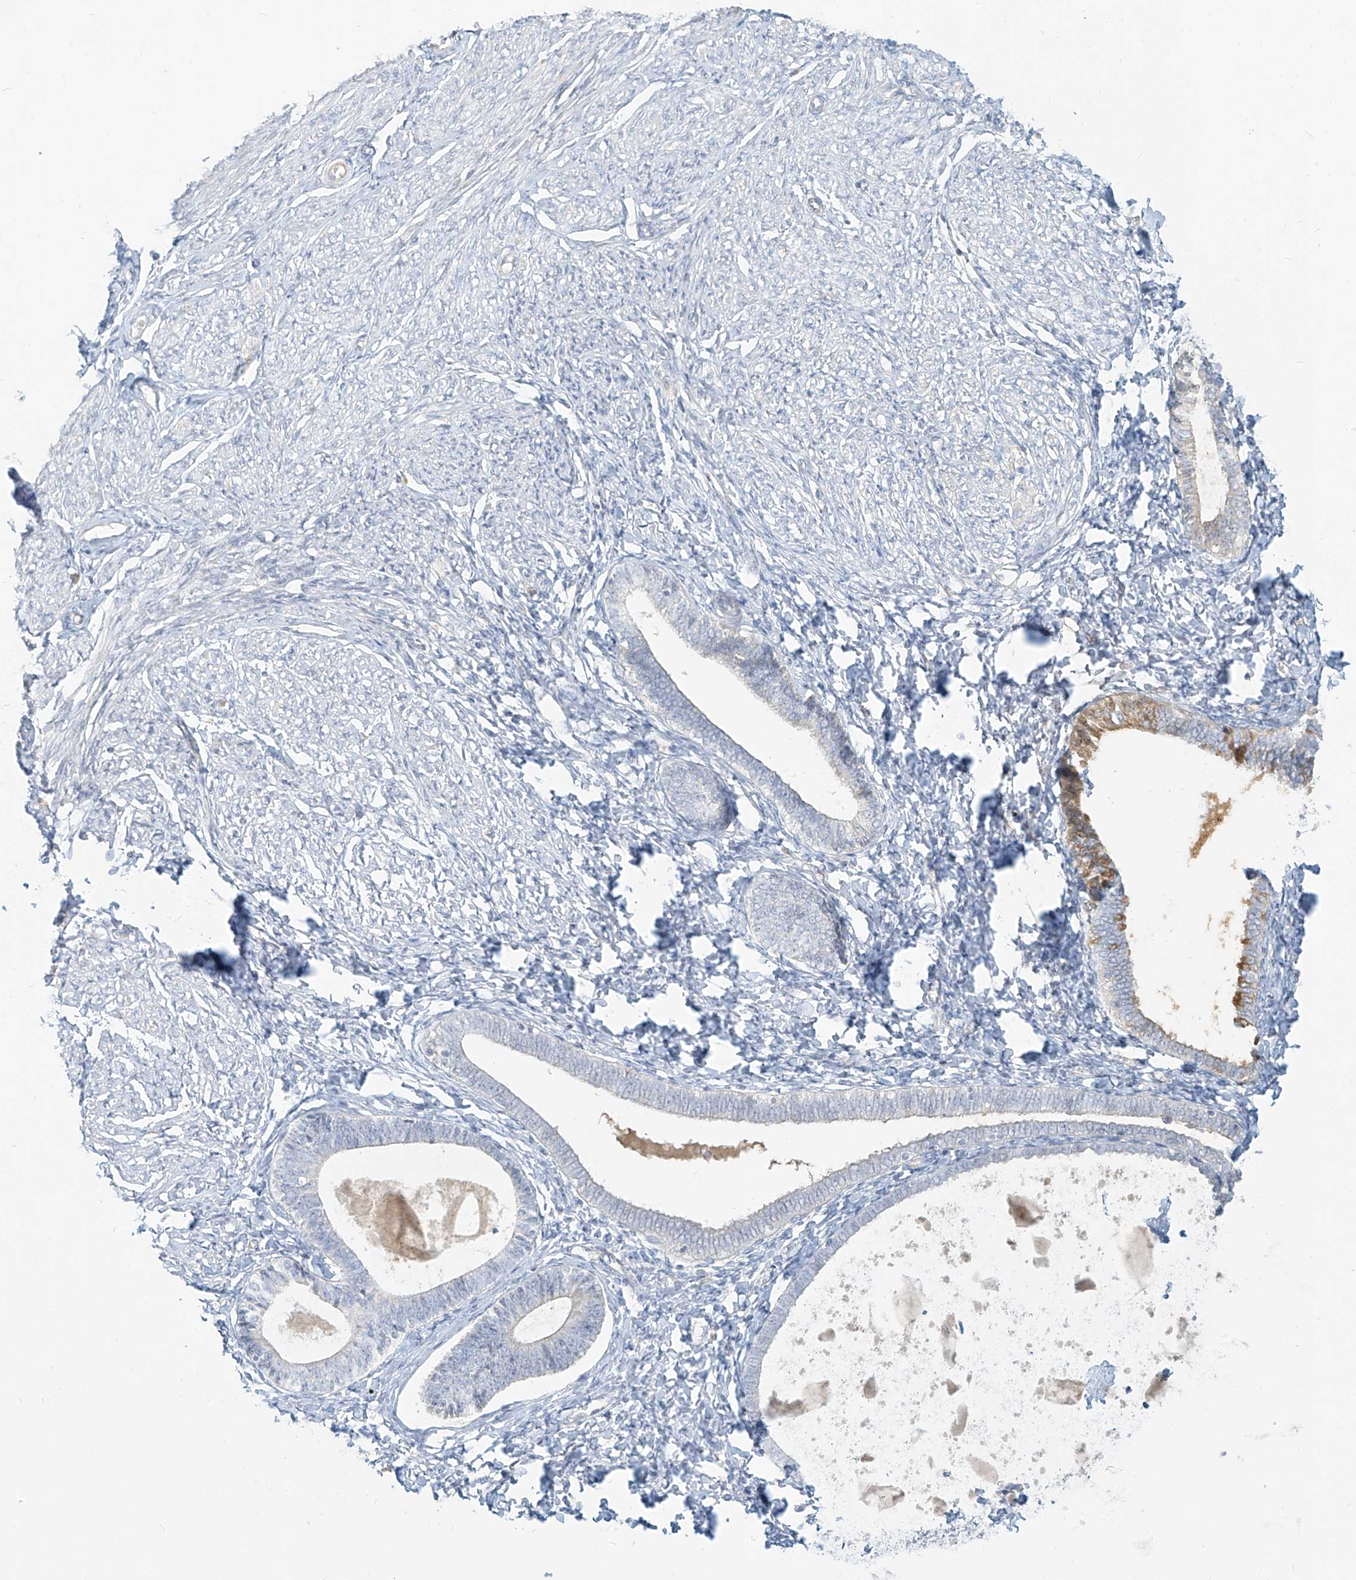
{"staining": {"intensity": "negative", "quantity": "none", "location": "none"}, "tissue": "endometrium", "cell_type": "Cells in endometrial stroma", "image_type": "normal", "snomed": [{"axis": "morphology", "description": "Normal tissue, NOS"}, {"axis": "topography", "description": "Endometrium"}], "caption": "Cells in endometrial stroma show no significant expression in normal endometrium. (DAB (3,3'-diaminobenzidine) immunohistochemistry visualized using brightfield microscopy, high magnification).", "gene": "C2orf42", "patient": {"sex": "female", "age": 72}}